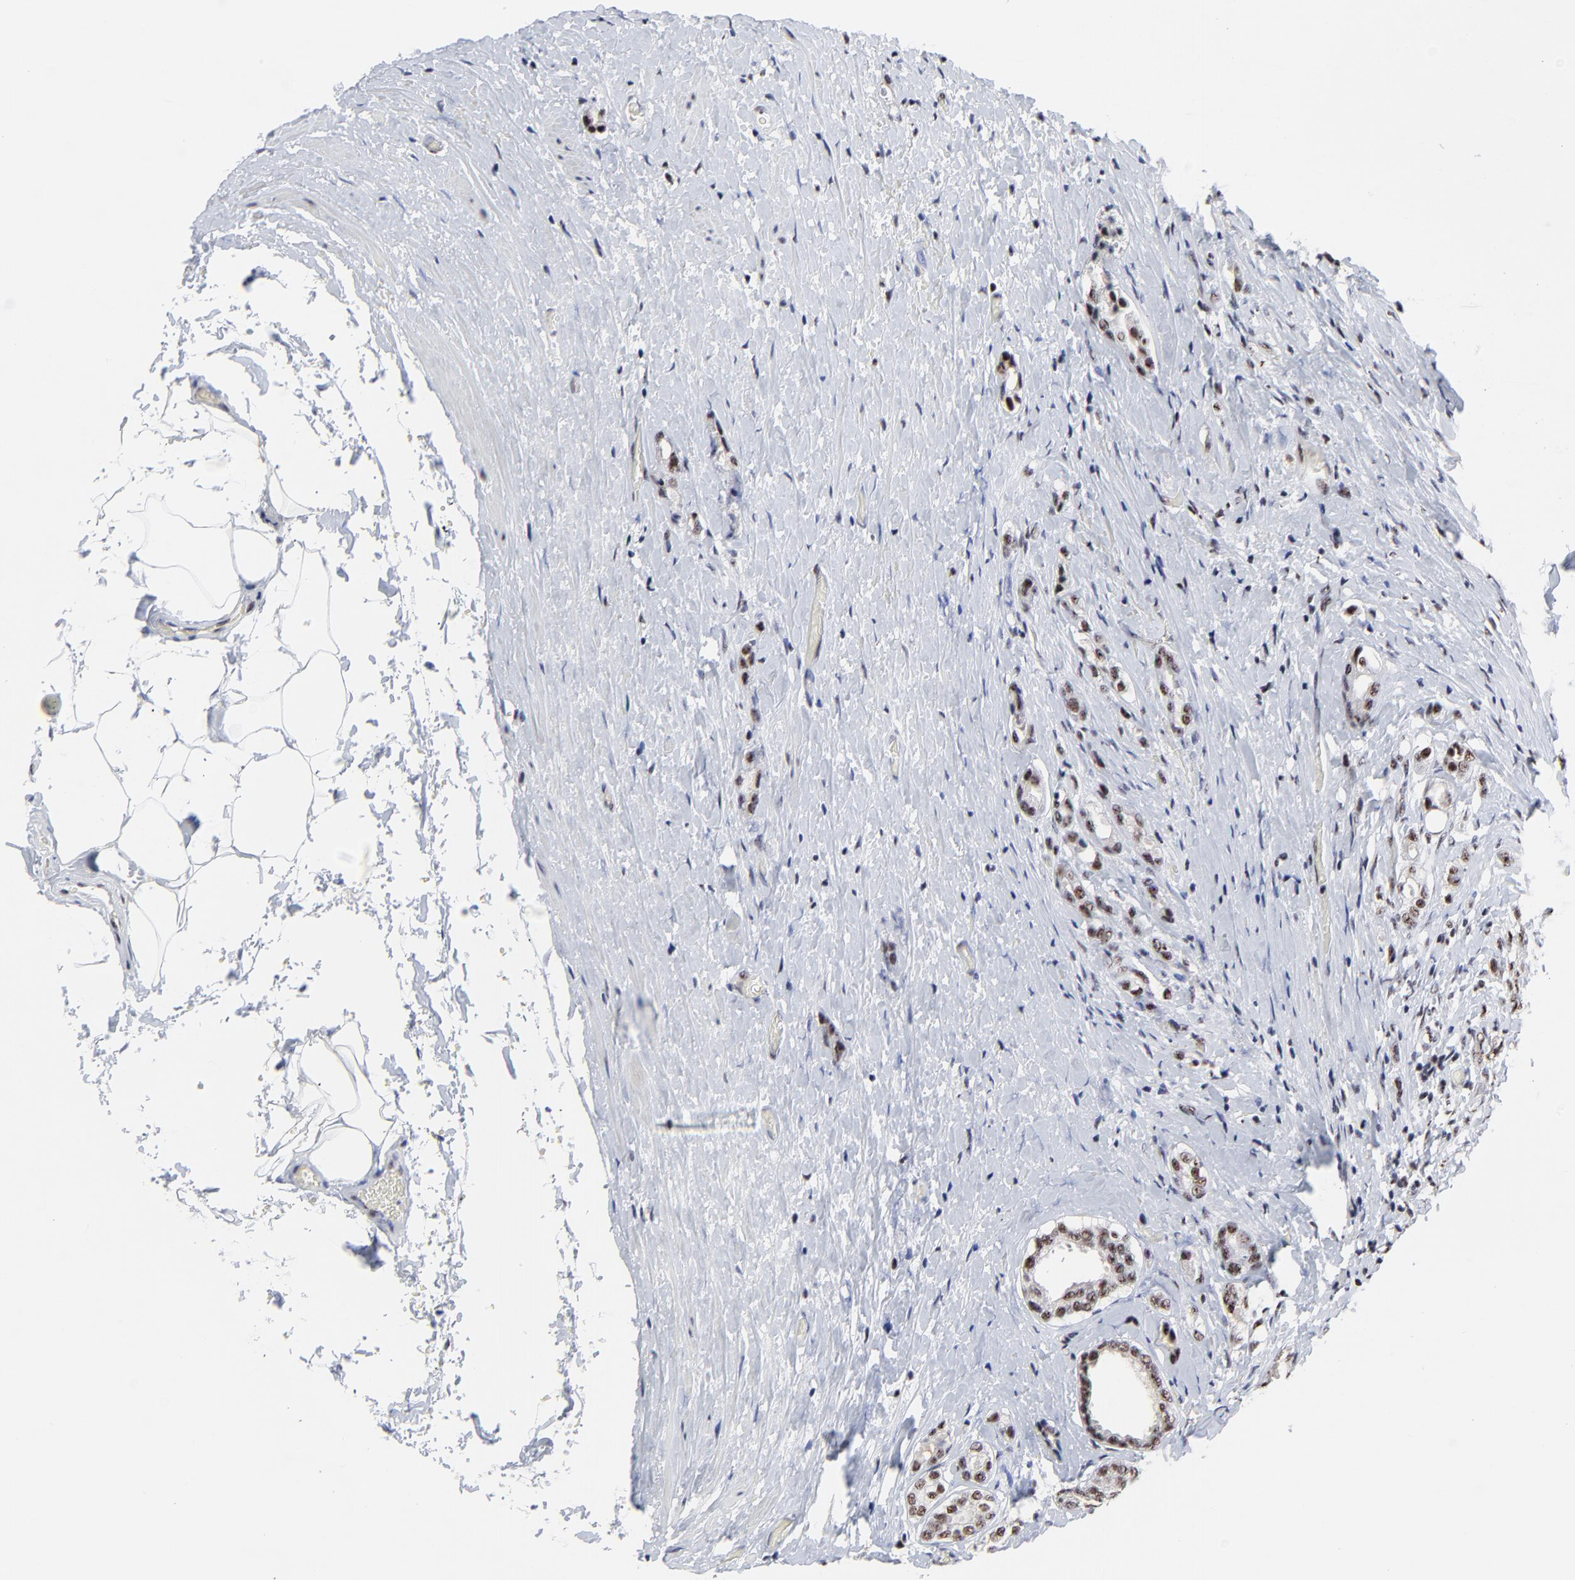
{"staining": {"intensity": "moderate", "quantity": ">75%", "location": "nuclear"}, "tissue": "prostate cancer", "cell_type": "Tumor cells", "image_type": "cancer", "snomed": [{"axis": "morphology", "description": "Adenocarcinoma, Medium grade"}, {"axis": "topography", "description": "Prostate"}], "caption": "The immunohistochemical stain labels moderate nuclear expression in tumor cells of prostate cancer tissue. (brown staining indicates protein expression, while blue staining denotes nuclei).", "gene": "MBD4", "patient": {"sex": "male", "age": 59}}